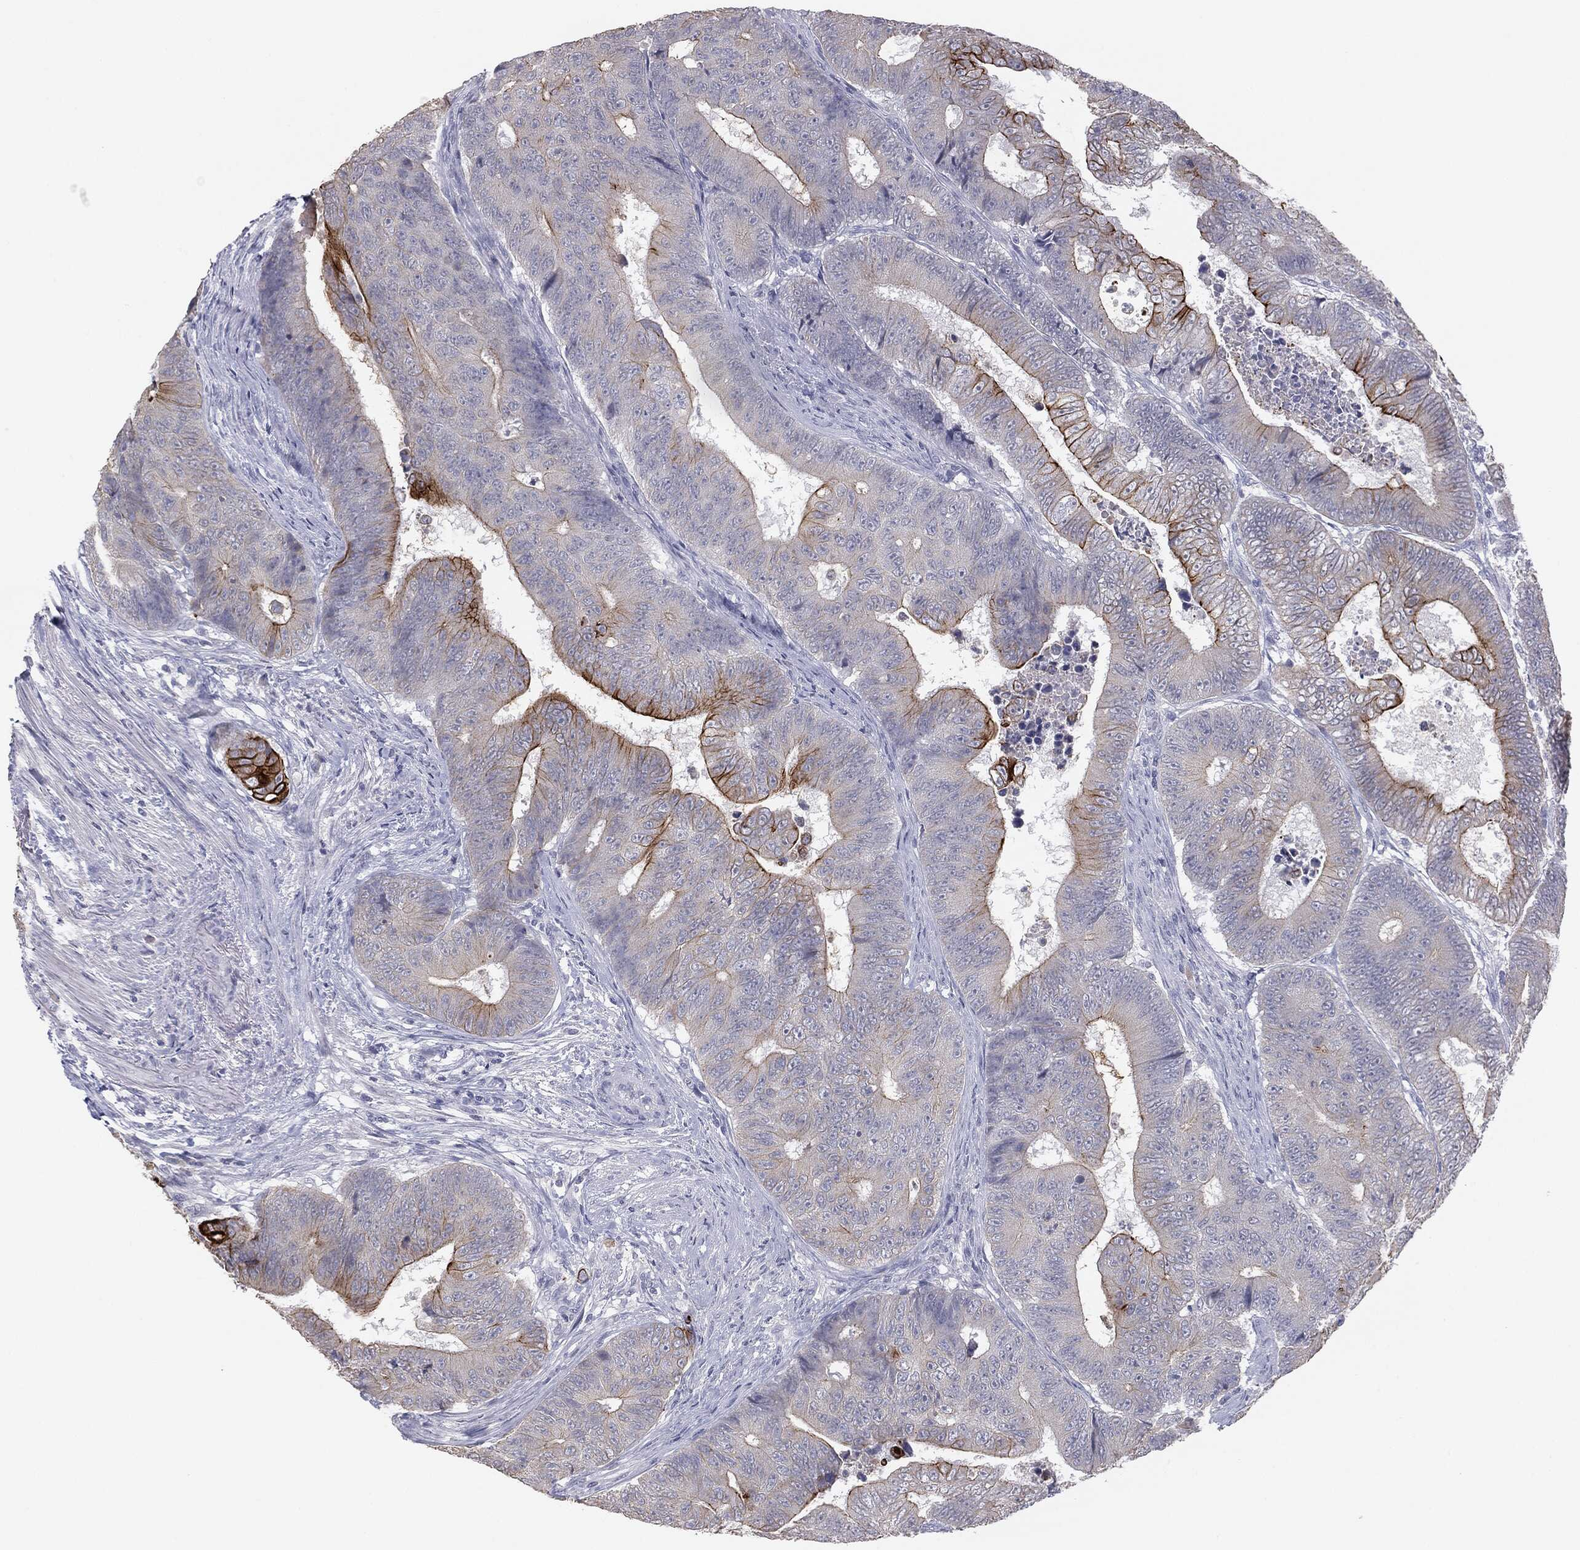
{"staining": {"intensity": "strong", "quantity": "<25%", "location": "cytoplasmic/membranous"}, "tissue": "colorectal cancer", "cell_type": "Tumor cells", "image_type": "cancer", "snomed": [{"axis": "morphology", "description": "Adenocarcinoma, NOS"}, {"axis": "topography", "description": "Colon"}], "caption": "Adenocarcinoma (colorectal) stained for a protein exhibits strong cytoplasmic/membranous positivity in tumor cells. (brown staining indicates protein expression, while blue staining denotes nuclei).", "gene": "MUC1", "patient": {"sex": "female", "age": 48}}